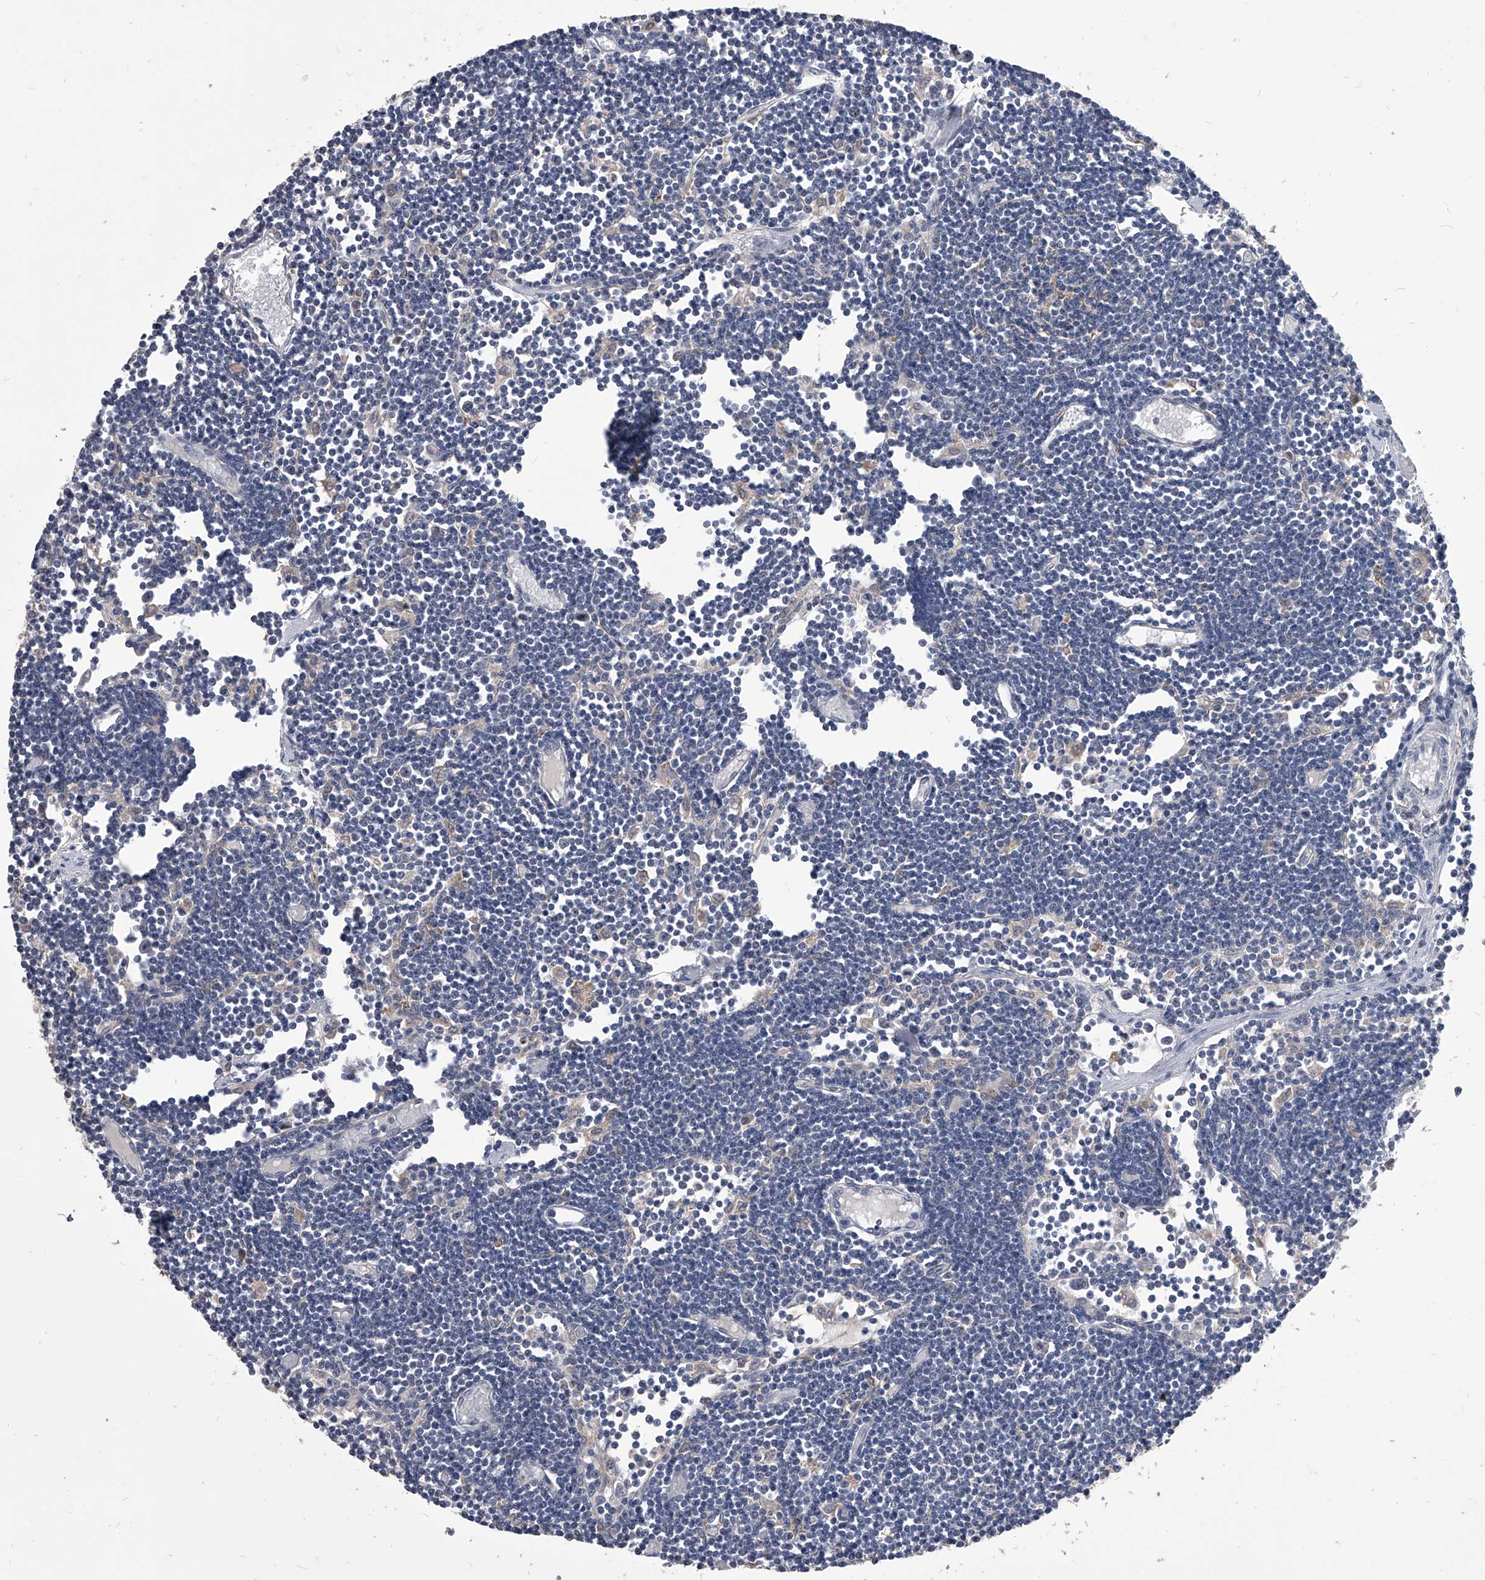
{"staining": {"intensity": "moderate", "quantity": "<25%", "location": "cytoplasmic/membranous"}, "tissue": "lymph node", "cell_type": "Germinal center cells", "image_type": "normal", "snomed": [{"axis": "morphology", "description": "Normal tissue, NOS"}, {"axis": "topography", "description": "Lymph node"}], "caption": "Moderate cytoplasmic/membranous protein expression is identified in about <25% of germinal center cells in lymph node.", "gene": "MAP4K3", "patient": {"sex": "female", "age": 11}}